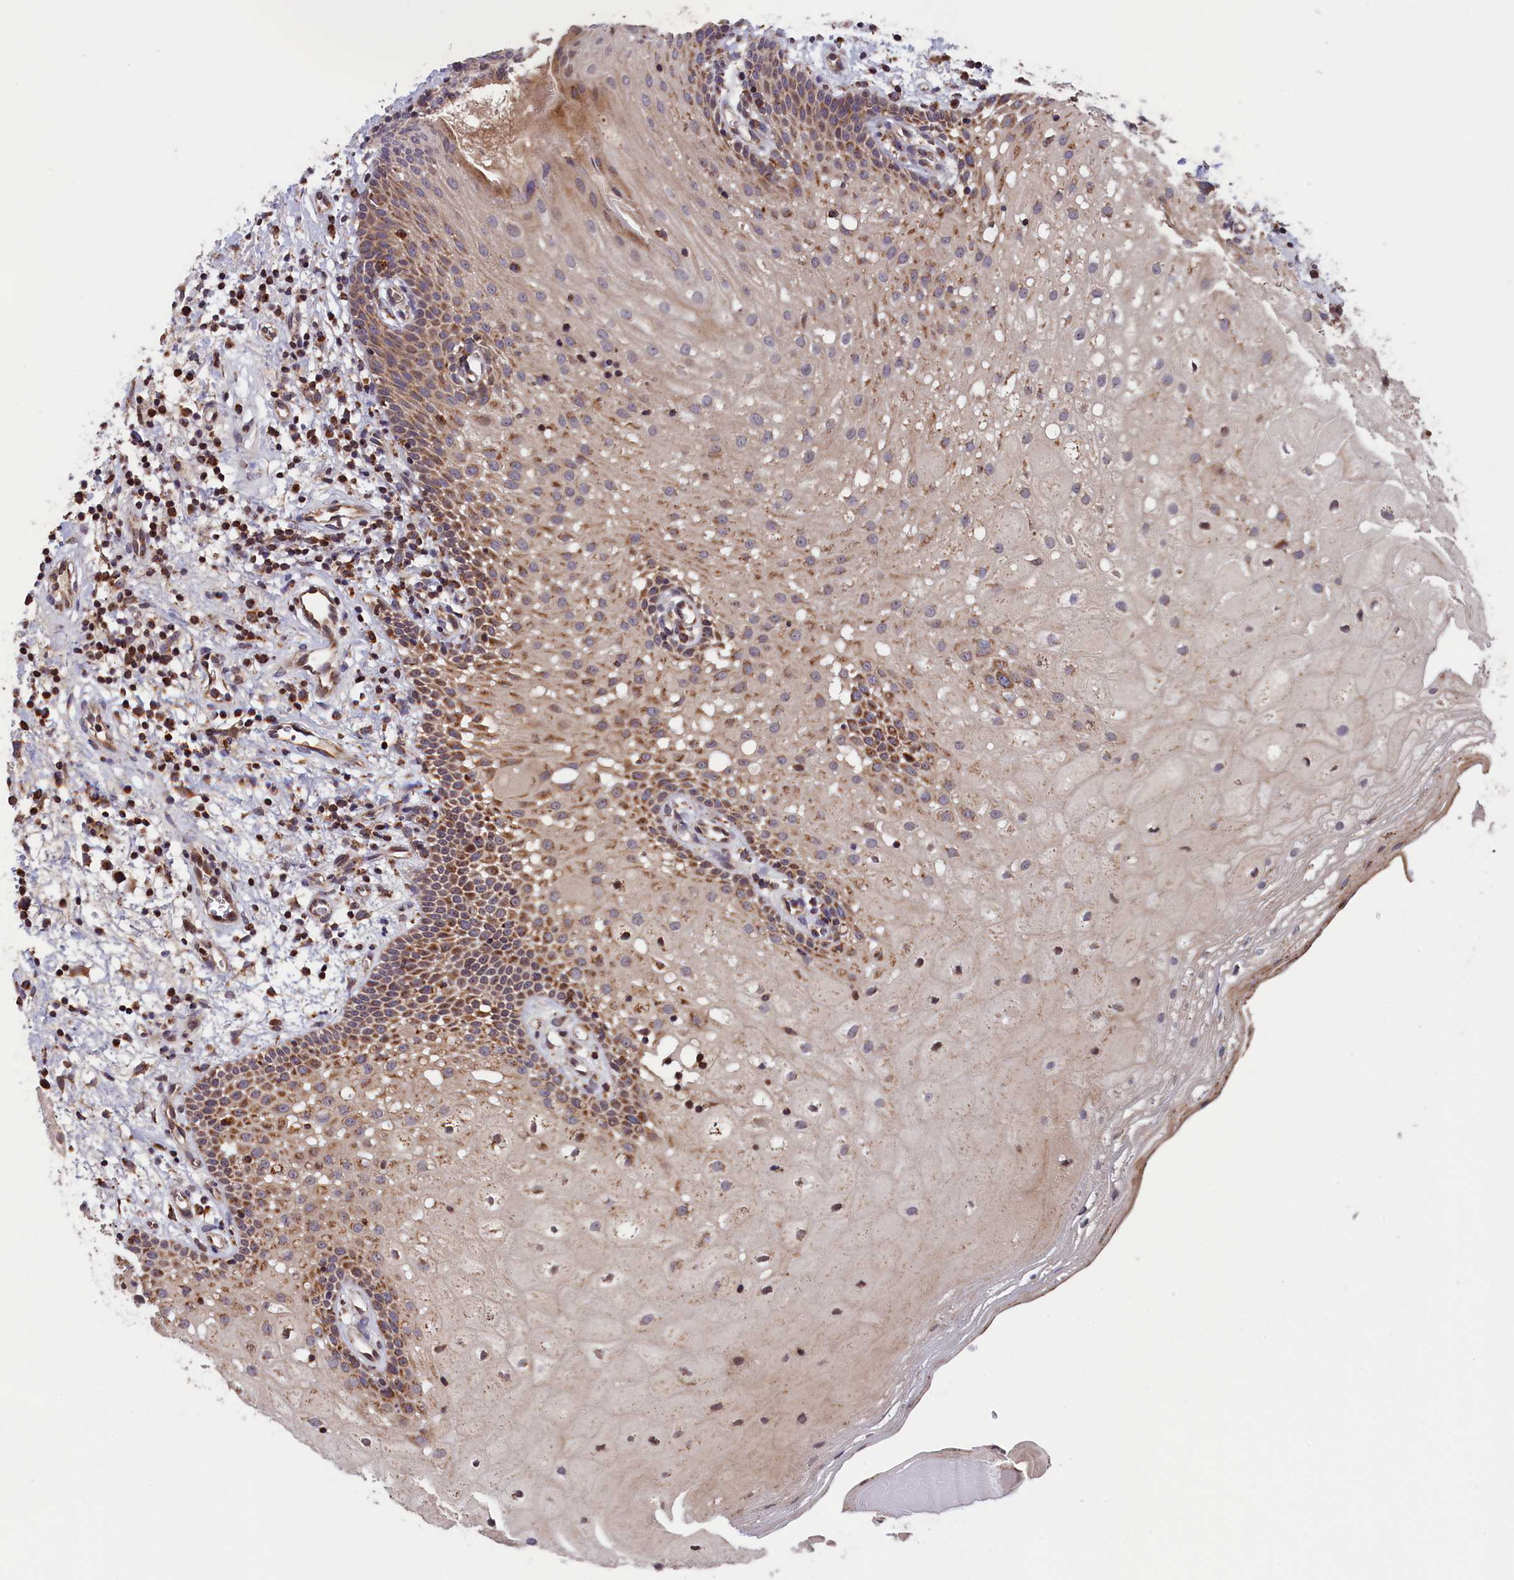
{"staining": {"intensity": "moderate", "quantity": "25%-75%", "location": "cytoplasmic/membranous"}, "tissue": "oral mucosa", "cell_type": "Squamous epithelial cells", "image_type": "normal", "snomed": [{"axis": "morphology", "description": "Normal tissue, NOS"}, {"axis": "topography", "description": "Oral tissue"}], "caption": "Immunohistochemistry (IHC) of normal oral mucosa displays medium levels of moderate cytoplasmic/membranous positivity in about 25%-75% of squamous epithelial cells. Immunohistochemistry (IHC) stains the protein in brown and the nuclei are stained blue.", "gene": "TIMM44", "patient": {"sex": "male", "age": 74}}